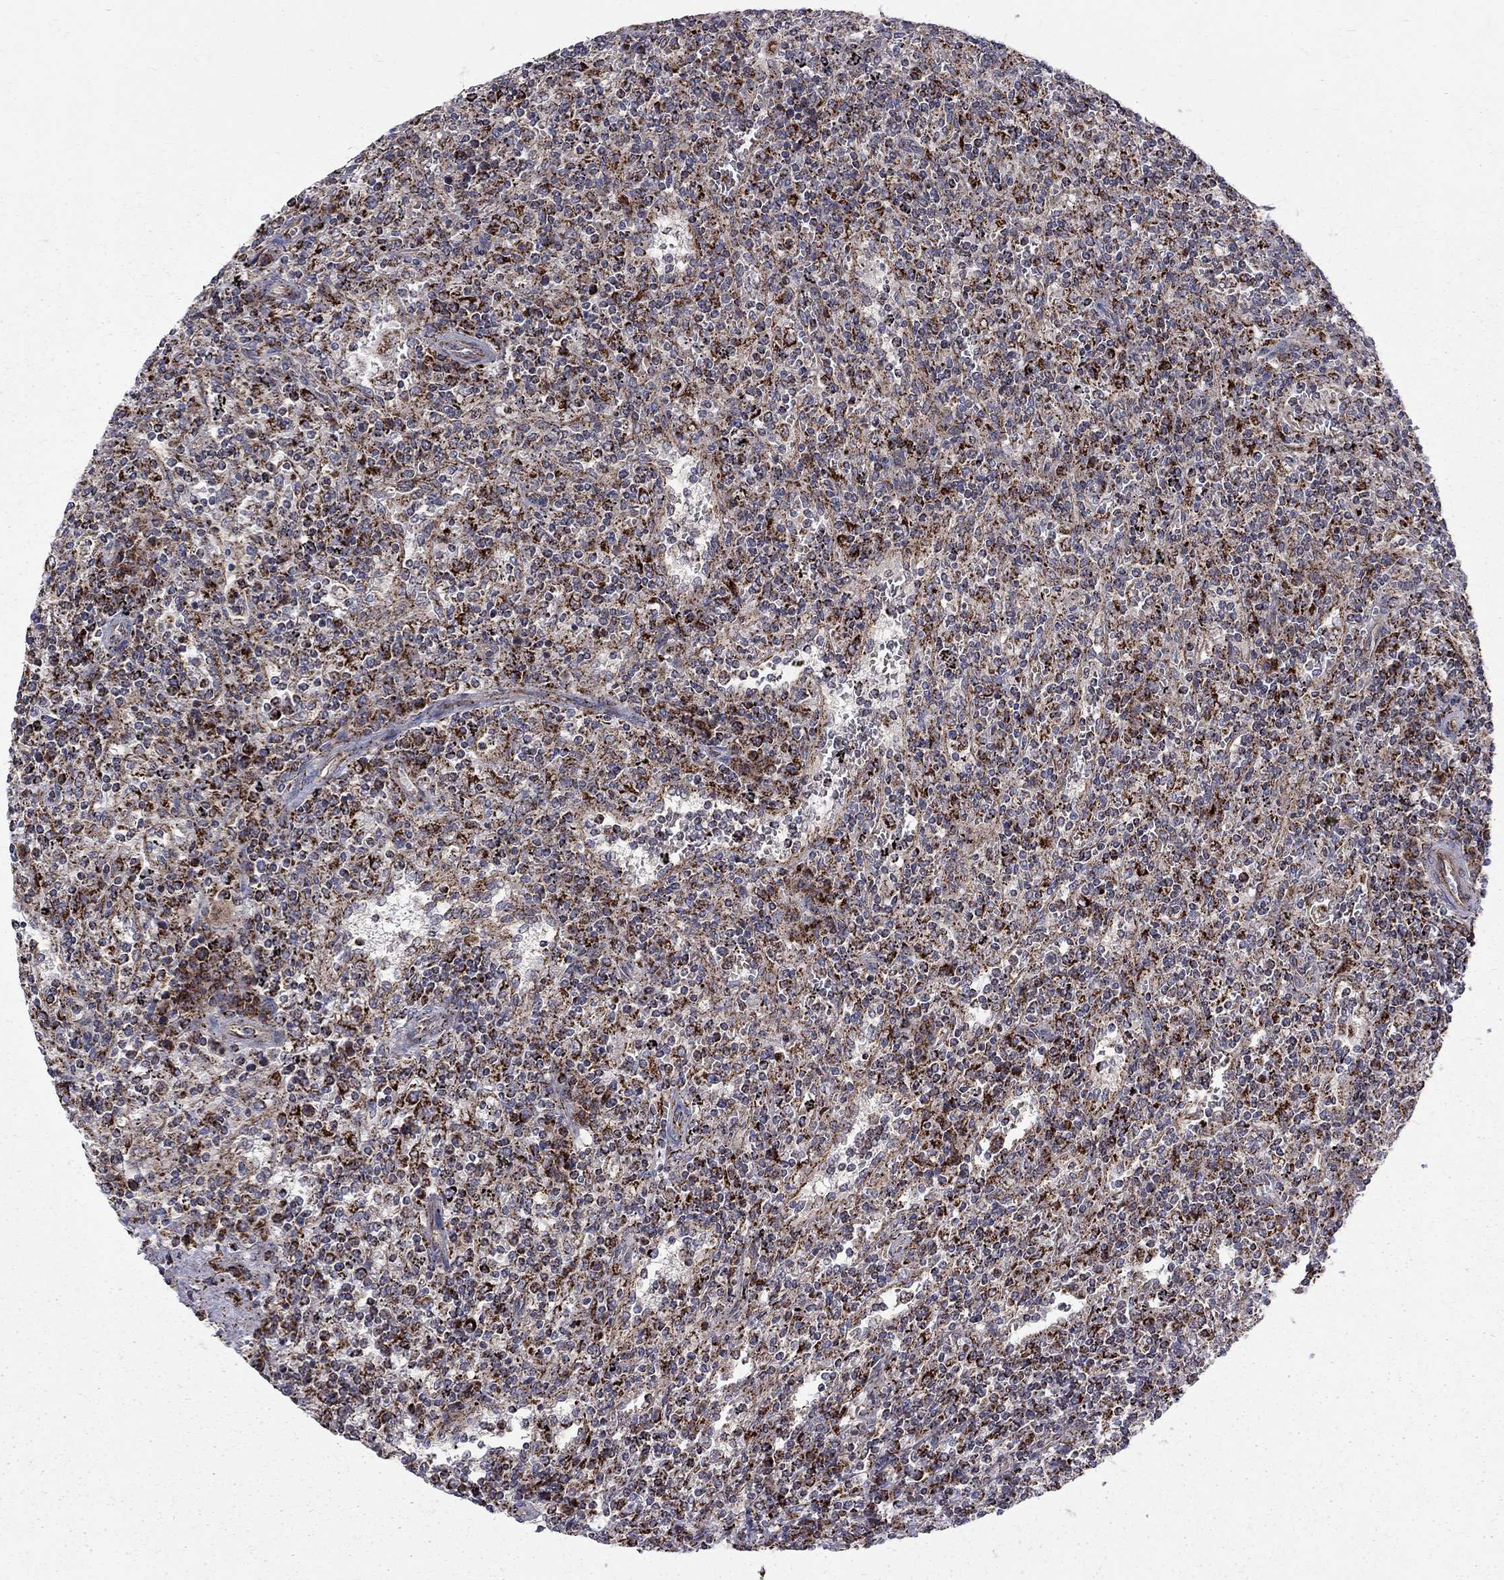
{"staining": {"intensity": "strong", "quantity": ">75%", "location": "cytoplasmic/membranous"}, "tissue": "lymphoma", "cell_type": "Tumor cells", "image_type": "cancer", "snomed": [{"axis": "morphology", "description": "Malignant lymphoma, non-Hodgkin's type, Low grade"}, {"axis": "topography", "description": "Spleen"}], "caption": "Immunohistochemical staining of human lymphoma shows high levels of strong cytoplasmic/membranous positivity in approximately >75% of tumor cells.", "gene": "ALDH1B1", "patient": {"sex": "male", "age": 62}}